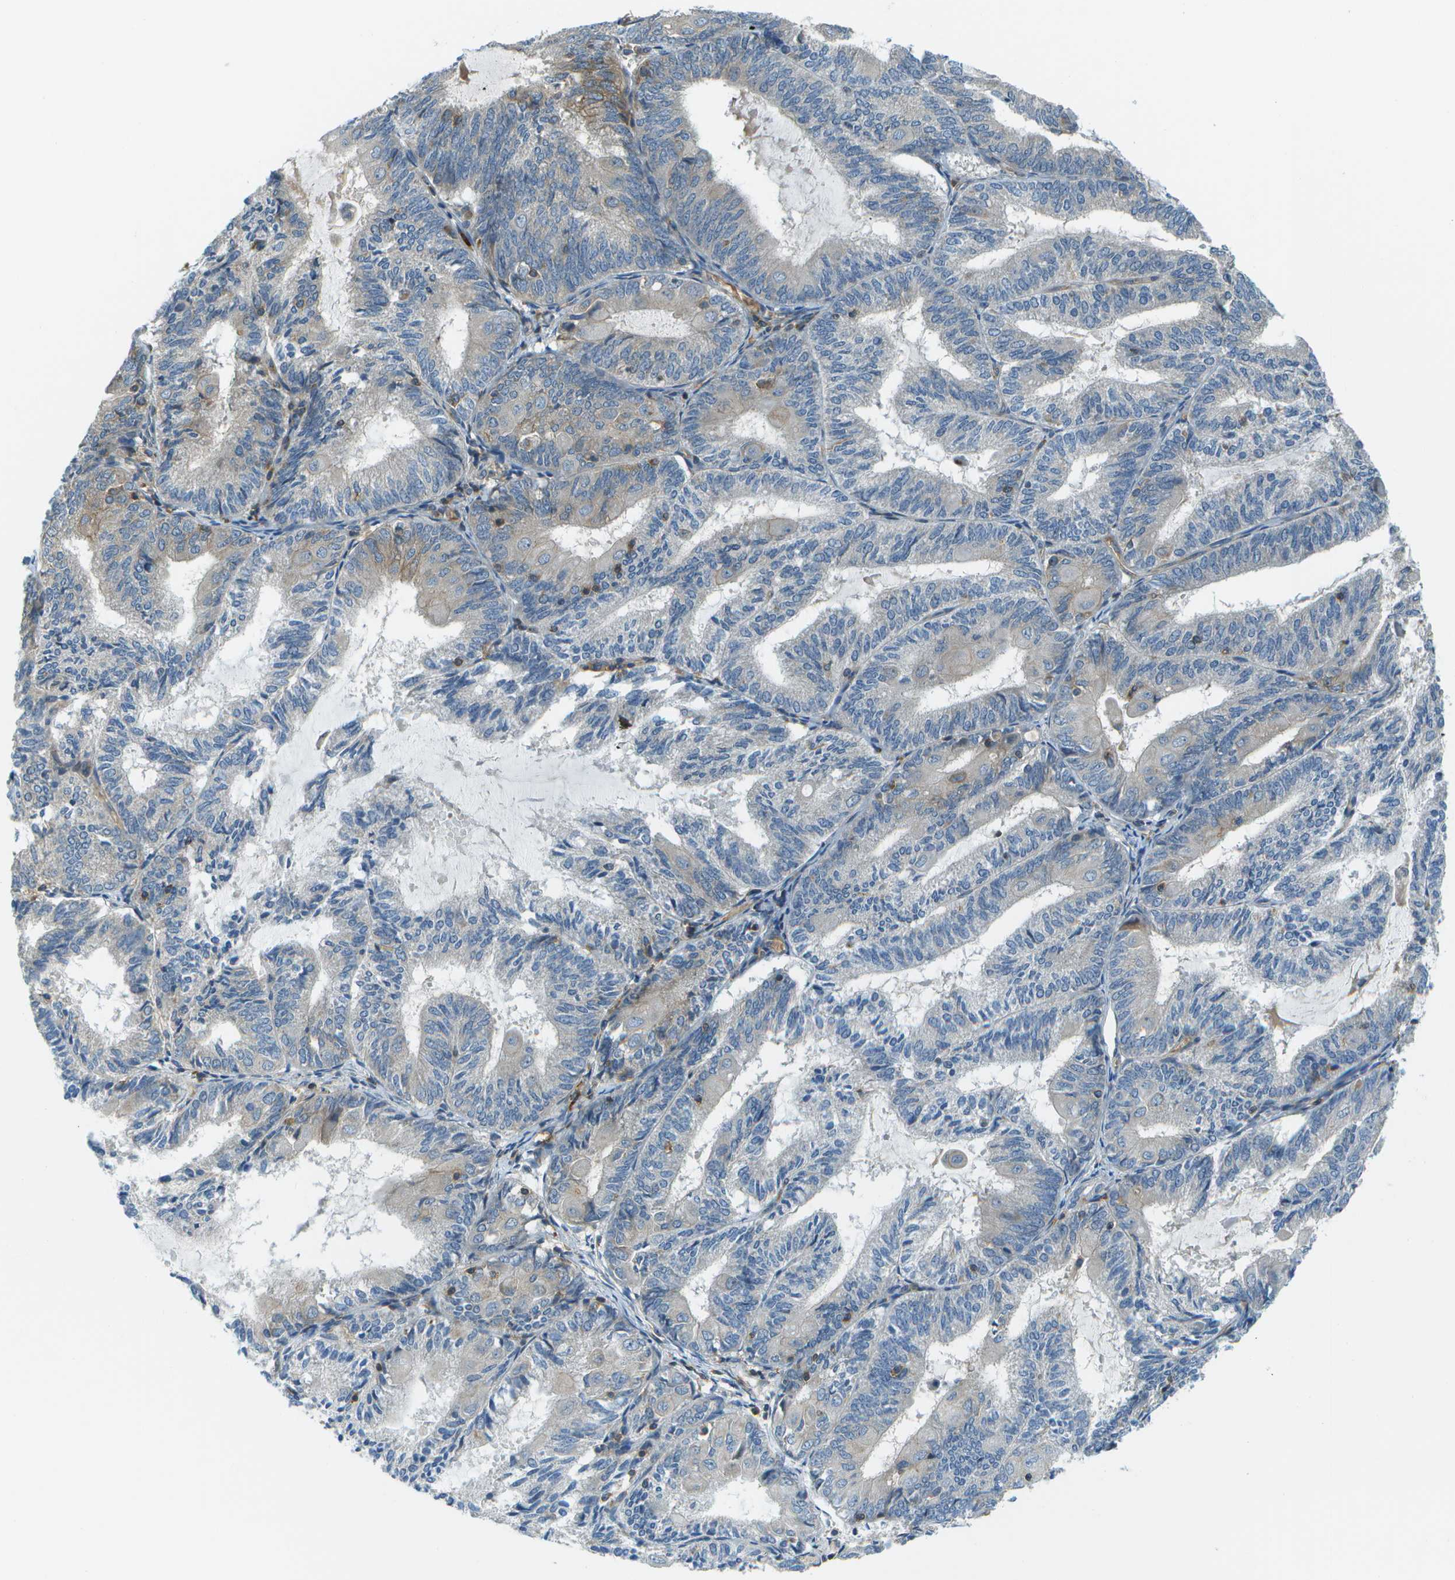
{"staining": {"intensity": "moderate", "quantity": "<25%", "location": "cytoplasmic/membranous"}, "tissue": "endometrial cancer", "cell_type": "Tumor cells", "image_type": "cancer", "snomed": [{"axis": "morphology", "description": "Adenocarcinoma, NOS"}, {"axis": "topography", "description": "Endometrium"}], "caption": "The photomicrograph displays immunohistochemical staining of adenocarcinoma (endometrial). There is moderate cytoplasmic/membranous expression is present in approximately <25% of tumor cells.", "gene": "CTIF", "patient": {"sex": "female", "age": 81}}